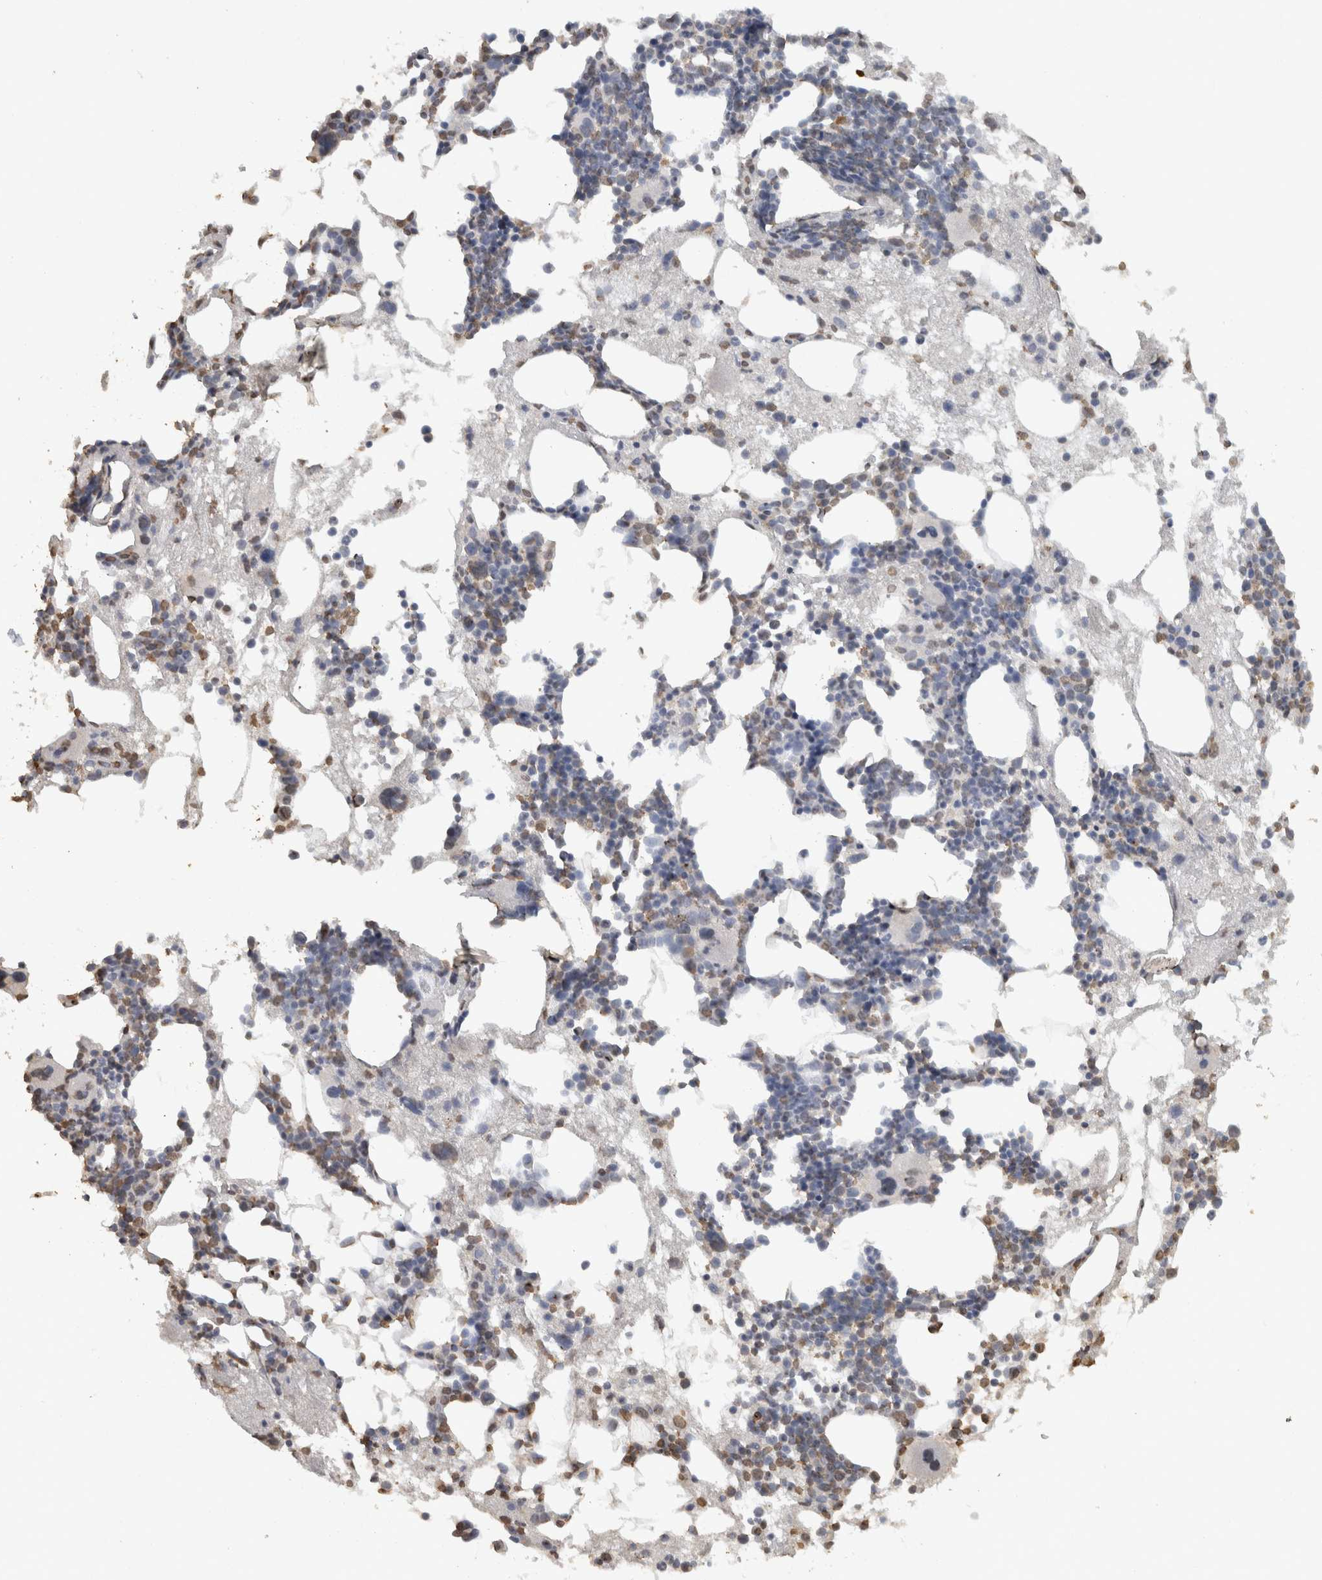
{"staining": {"intensity": "moderate", "quantity": "25%-75%", "location": "nuclear"}, "tissue": "bone marrow", "cell_type": "Hematopoietic cells", "image_type": "normal", "snomed": [{"axis": "morphology", "description": "Normal tissue, NOS"}, {"axis": "morphology", "description": "Inflammation, NOS"}, {"axis": "topography", "description": "Bone marrow"}], "caption": "IHC image of normal bone marrow: human bone marrow stained using immunohistochemistry demonstrates medium levels of moderate protein expression localized specifically in the nuclear of hematopoietic cells, appearing as a nuclear brown color.", "gene": "HAND2", "patient": {"sex": "female", "age": 81}}